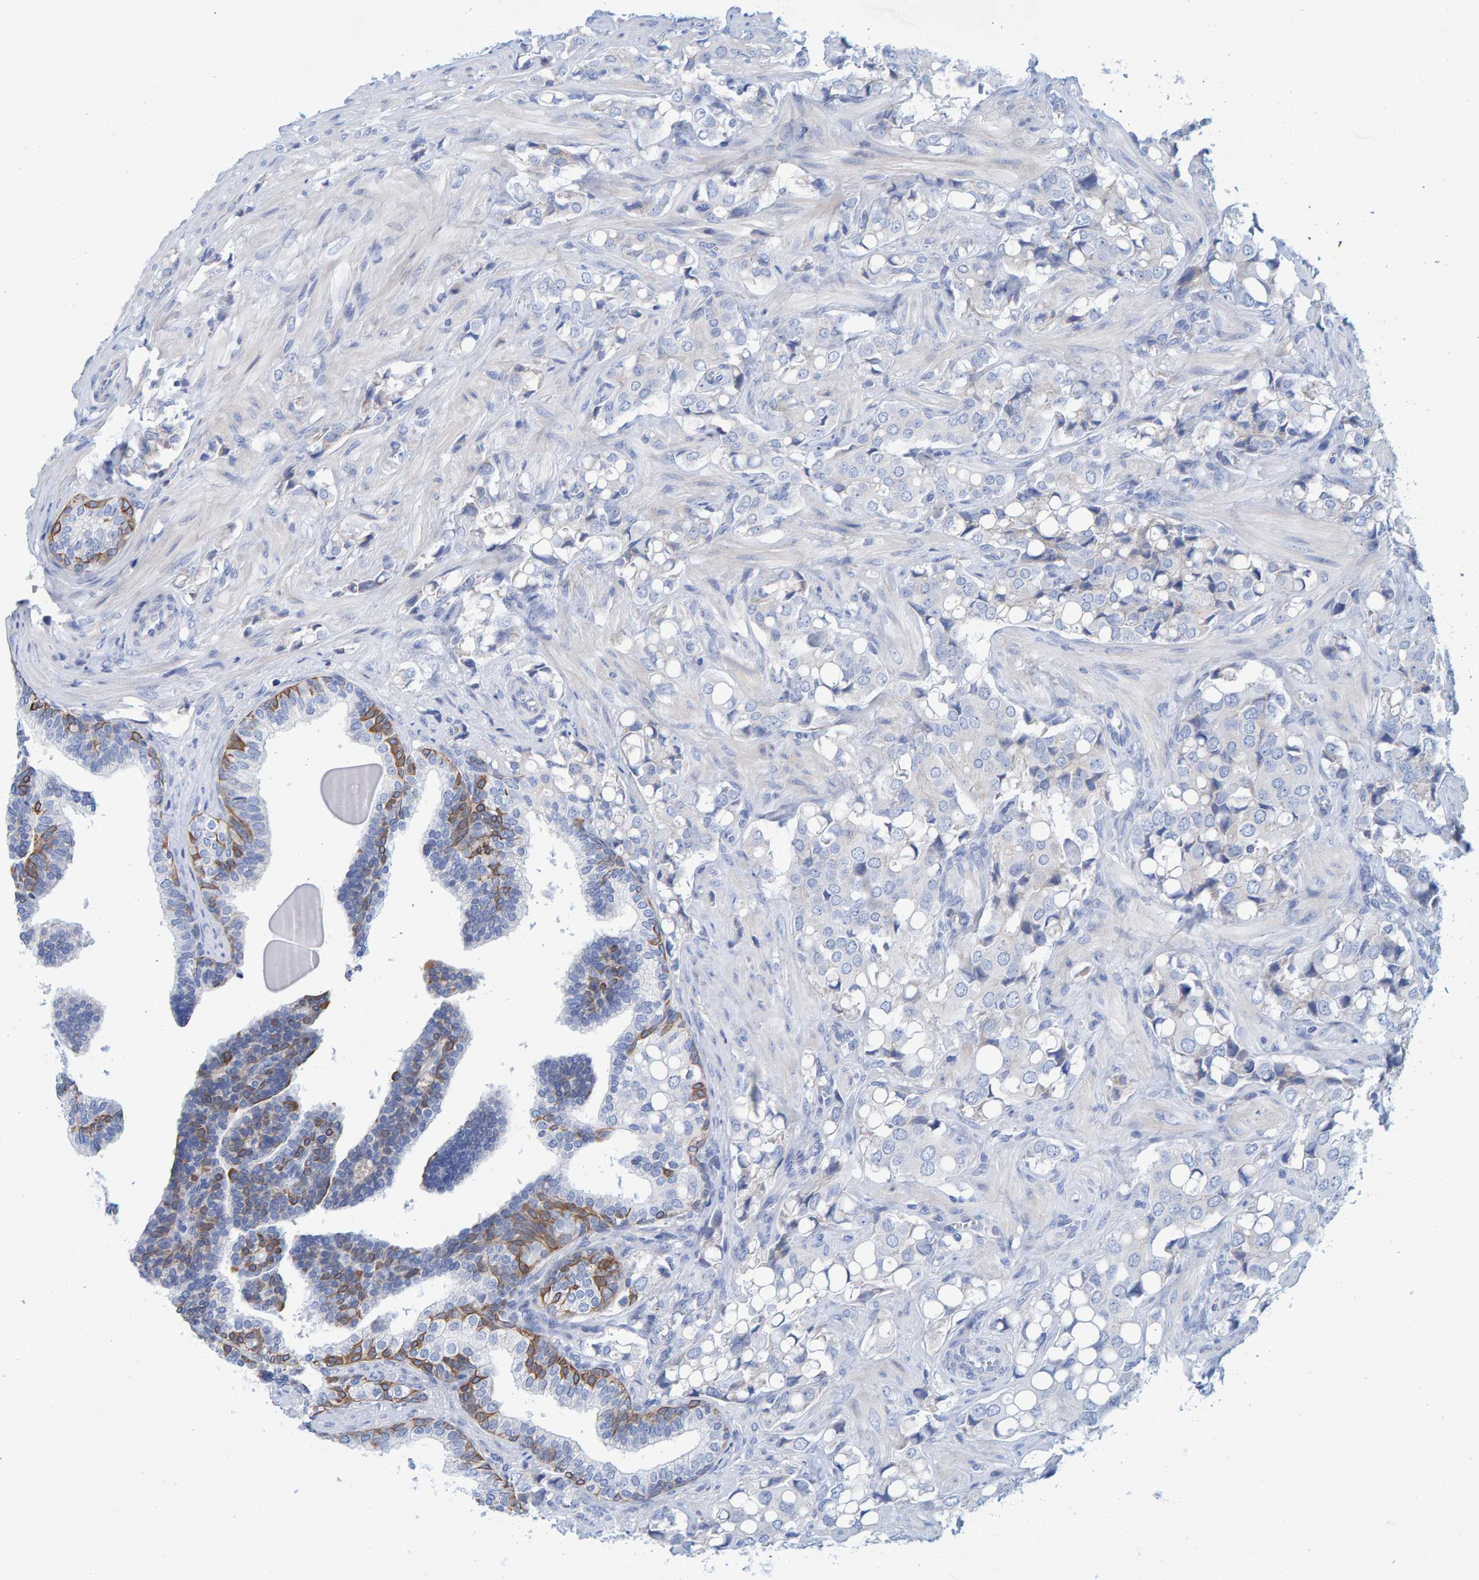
{"staining": {"intensity": "negative", "quantity": "none", "location": "none"}, "tissue": "prostate cancer", "cell_type": "Tumor cells", "image_type": "cancer", "snomed": [{"axis": "morphology", "description": "Adenocarcinoma, High grade"}, {"axis": "topography", "description": "Prostate"}], "caption": "A photomicrograph of high-grade adenocarcinoma (prostate) stained for a protein shows no brown staining in tumor cells.", "gene": "JAKMIP3", "patient": {"sex": "male", "age": 52}}